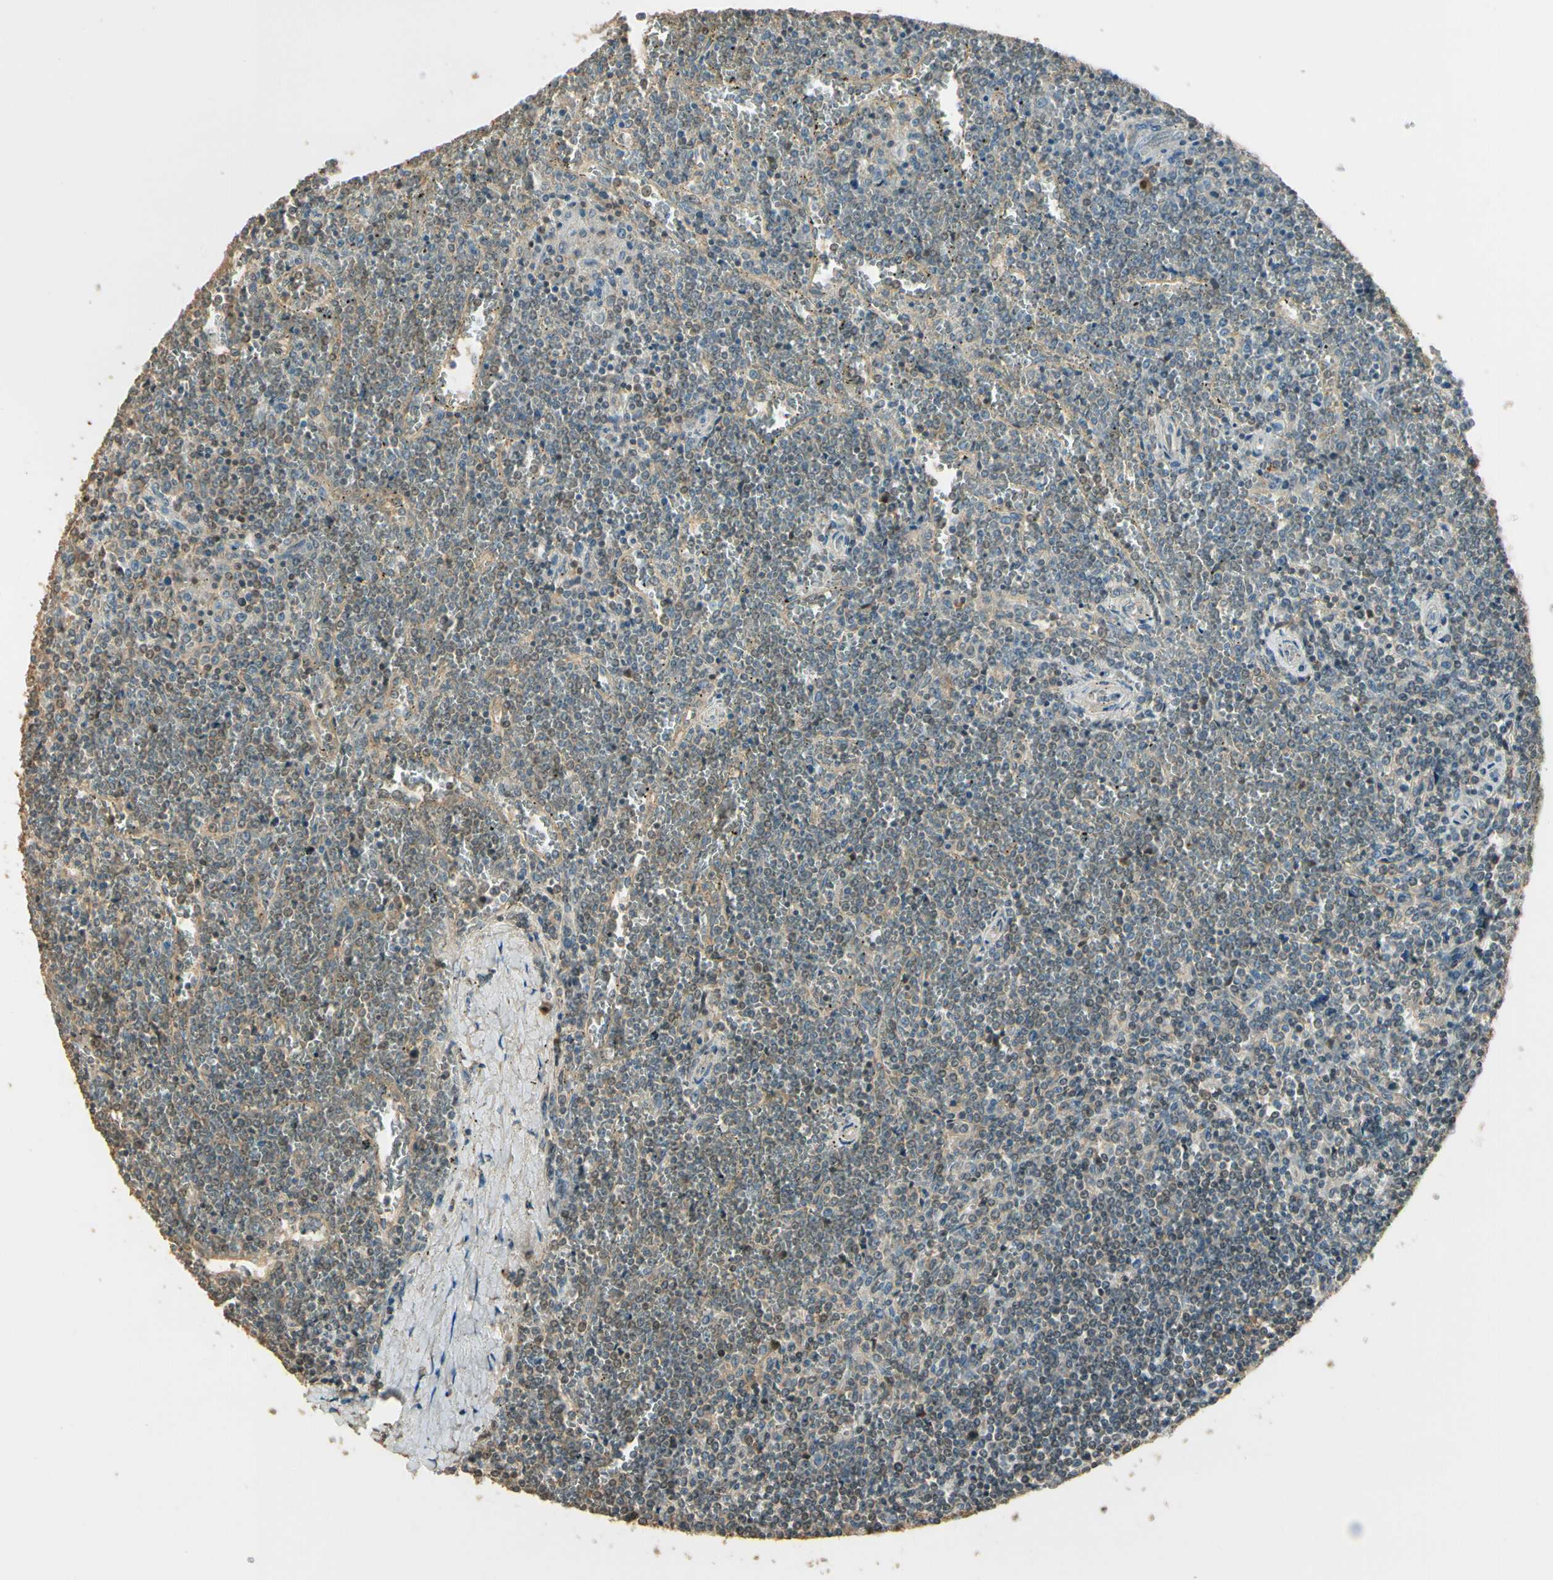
{"staining": {"intensity": "weak", "quantity": "25%-75%", "location": "cytoplasmic/membranous"}, "tissue": "lymphoma", "cell_type": "Tumor cells", "image_type": "cancer", "snomed": [{"axis": "morphology", "description": "Malignant lymphoma, non-Hodgkin's type, Low grade"}, {"axis": "topography", "description": "Spleen"}], "caption": "A brown stain highlights weak cytoplasmic/membranous expression of a protein in human lymphoma tumor cells. Nuclei are stained in blue.", "gene": "PLXNA1", "patient": {"sex": "female", "age": 19}}